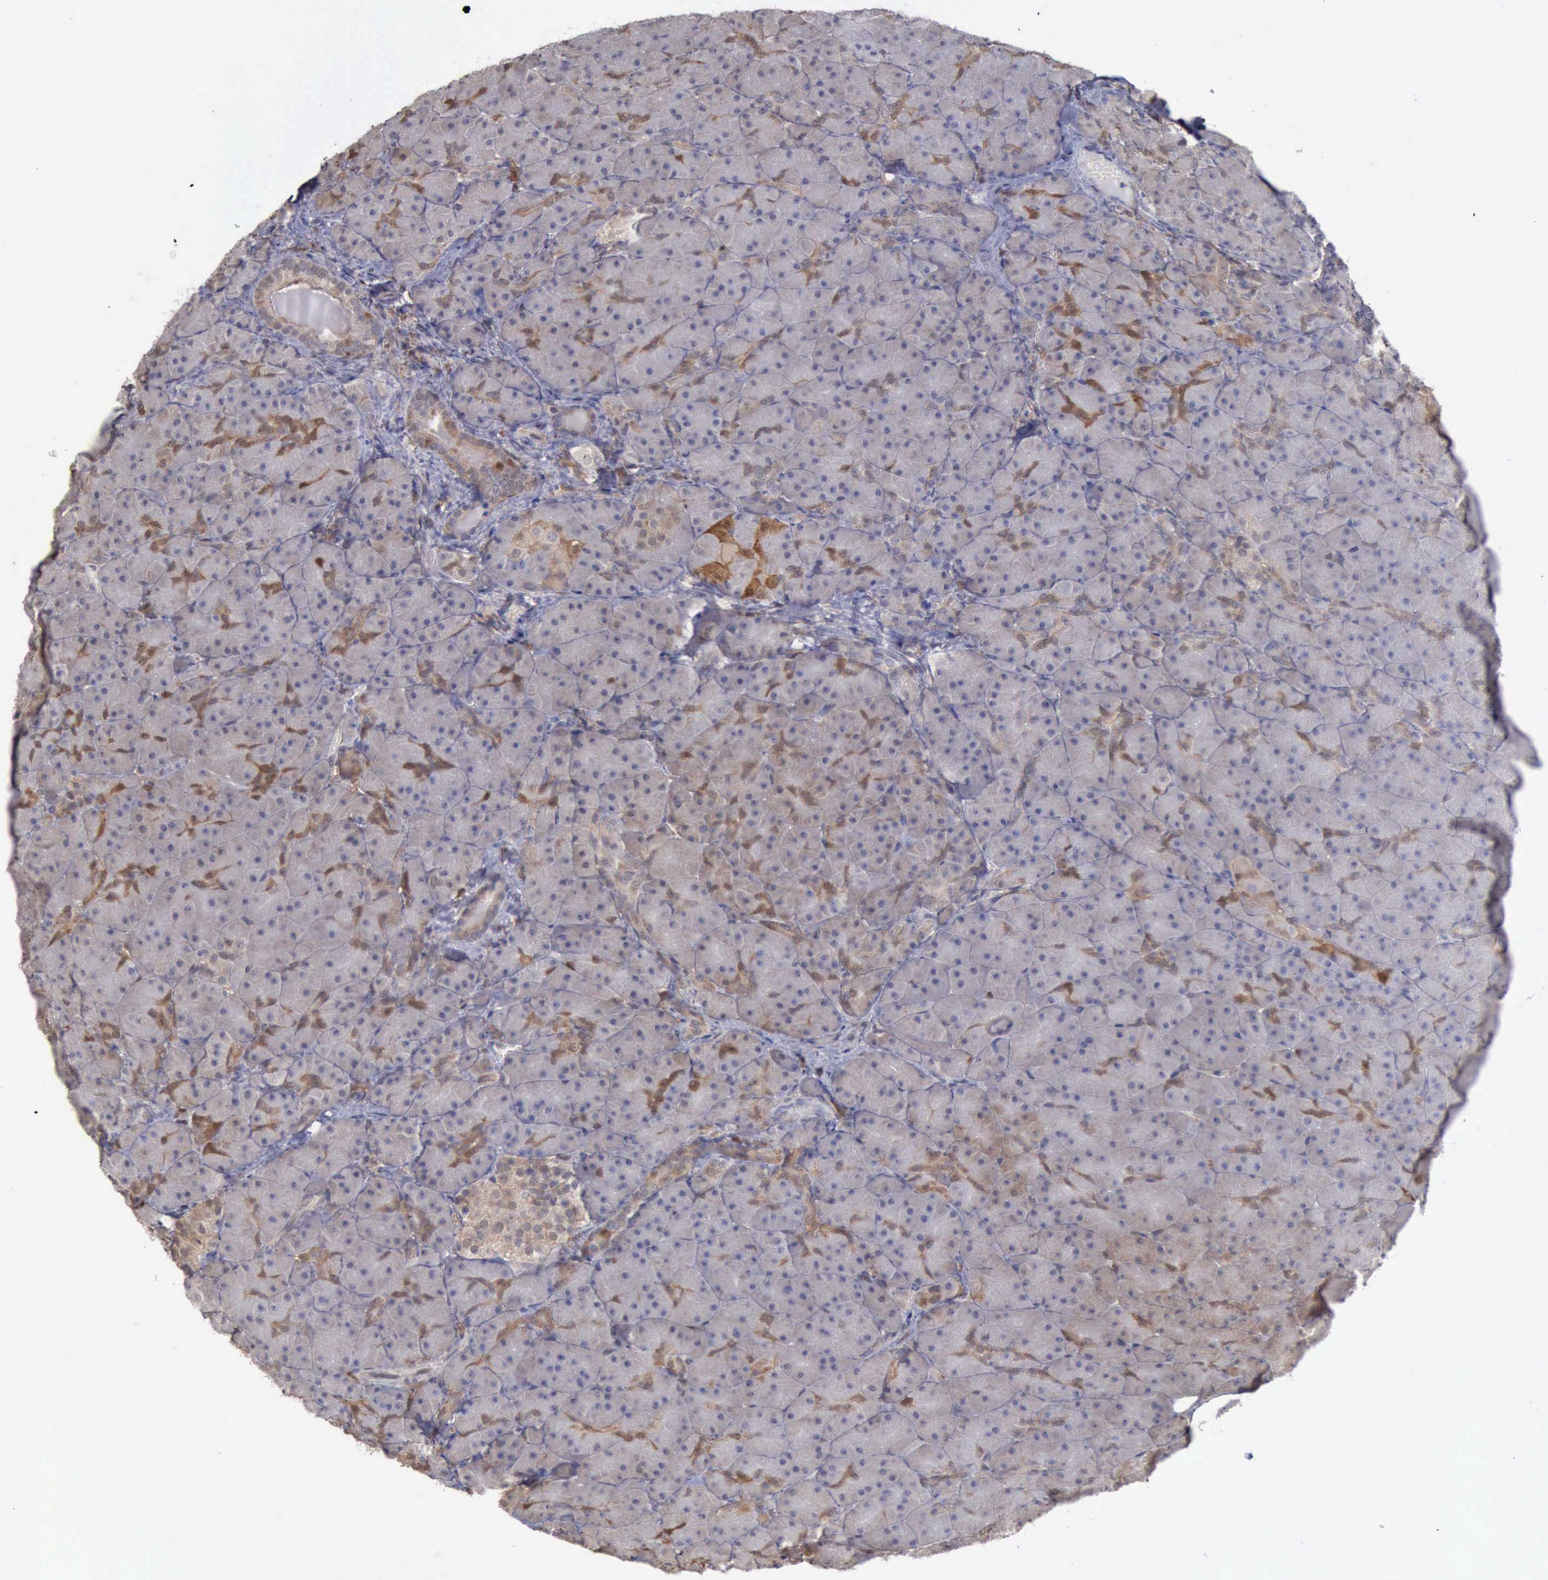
{"staining": {"intensity": "moderate", "quantity": "<25%", "location": "cytoplasmic/membranous"}, "tissue": "pancreas", "cell_type": "Exocrine glandular cells", "image_type": "normal", "snomed": [{"axis": "morphology", "description": "Normal tissue, NOS"}, {"axis": "topography", "description": "Pancreas"}], "caption": "Protein expression analysis of benign pancreas demonstrates moderate cytoplasmic/membranous positivity in approximately <25% of exocrine glandular cells.", "gene": "STAT1", "patient": {"sex": "male", "age": 66}}